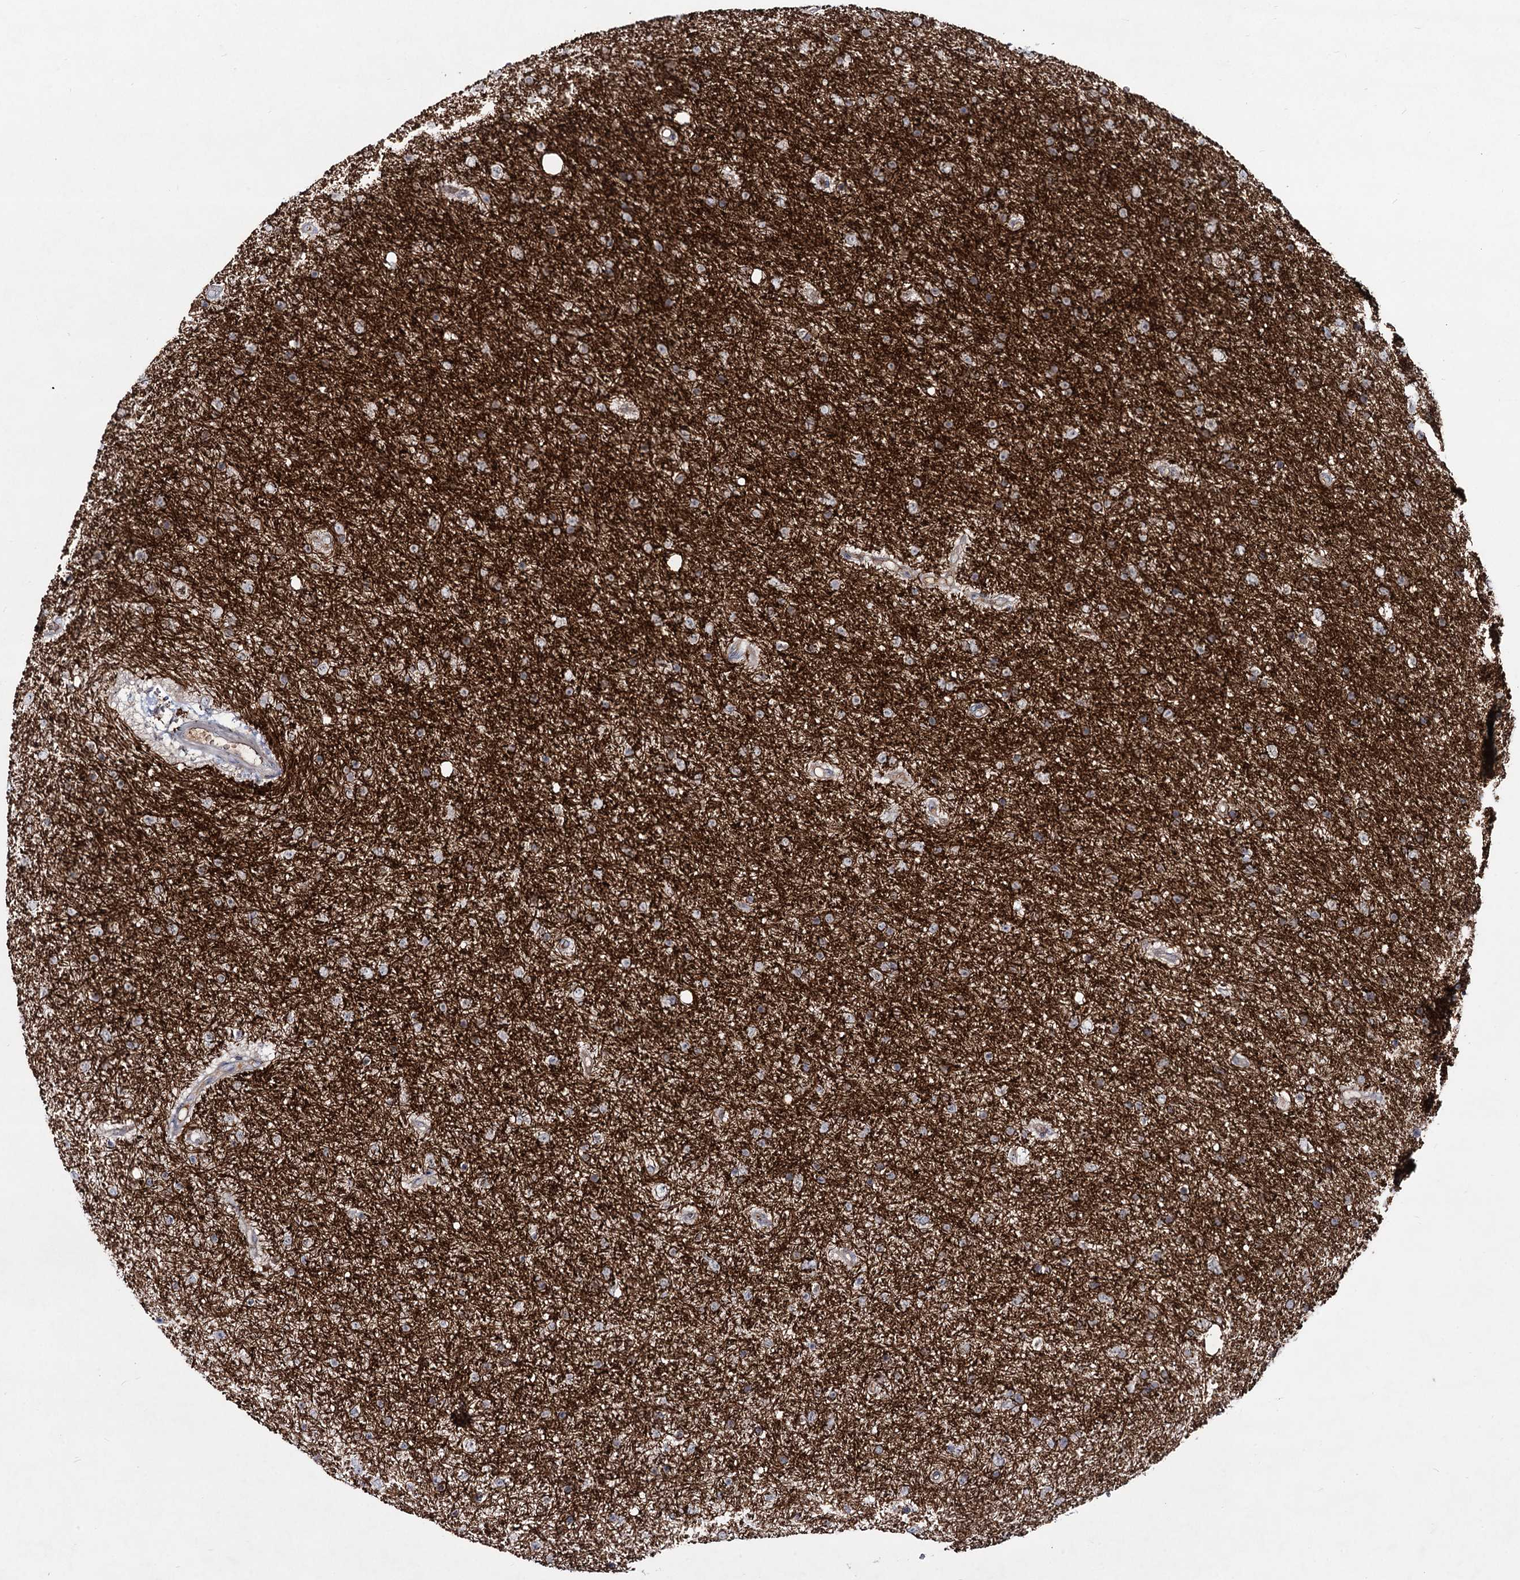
{"staining": {"intensity": "negative", "quantity": "none", "location": "none"}, "tissue": "glioma", "cell_type": "Tumor cells", "image_type": "cancer", "snomed": [{"axis": "morphology", "description": "Glioma, malignant, Low grade"}, {"axis": "topography", "description": "Cerebral cortex"}], "caption": "DAB (3,3'-diaminobenzidine) immunohistochemical staining of human glioma reveals no significant staining in tumor cells.", "gene": "RNF6", "patient": {"sex": "female", "age": 39}}